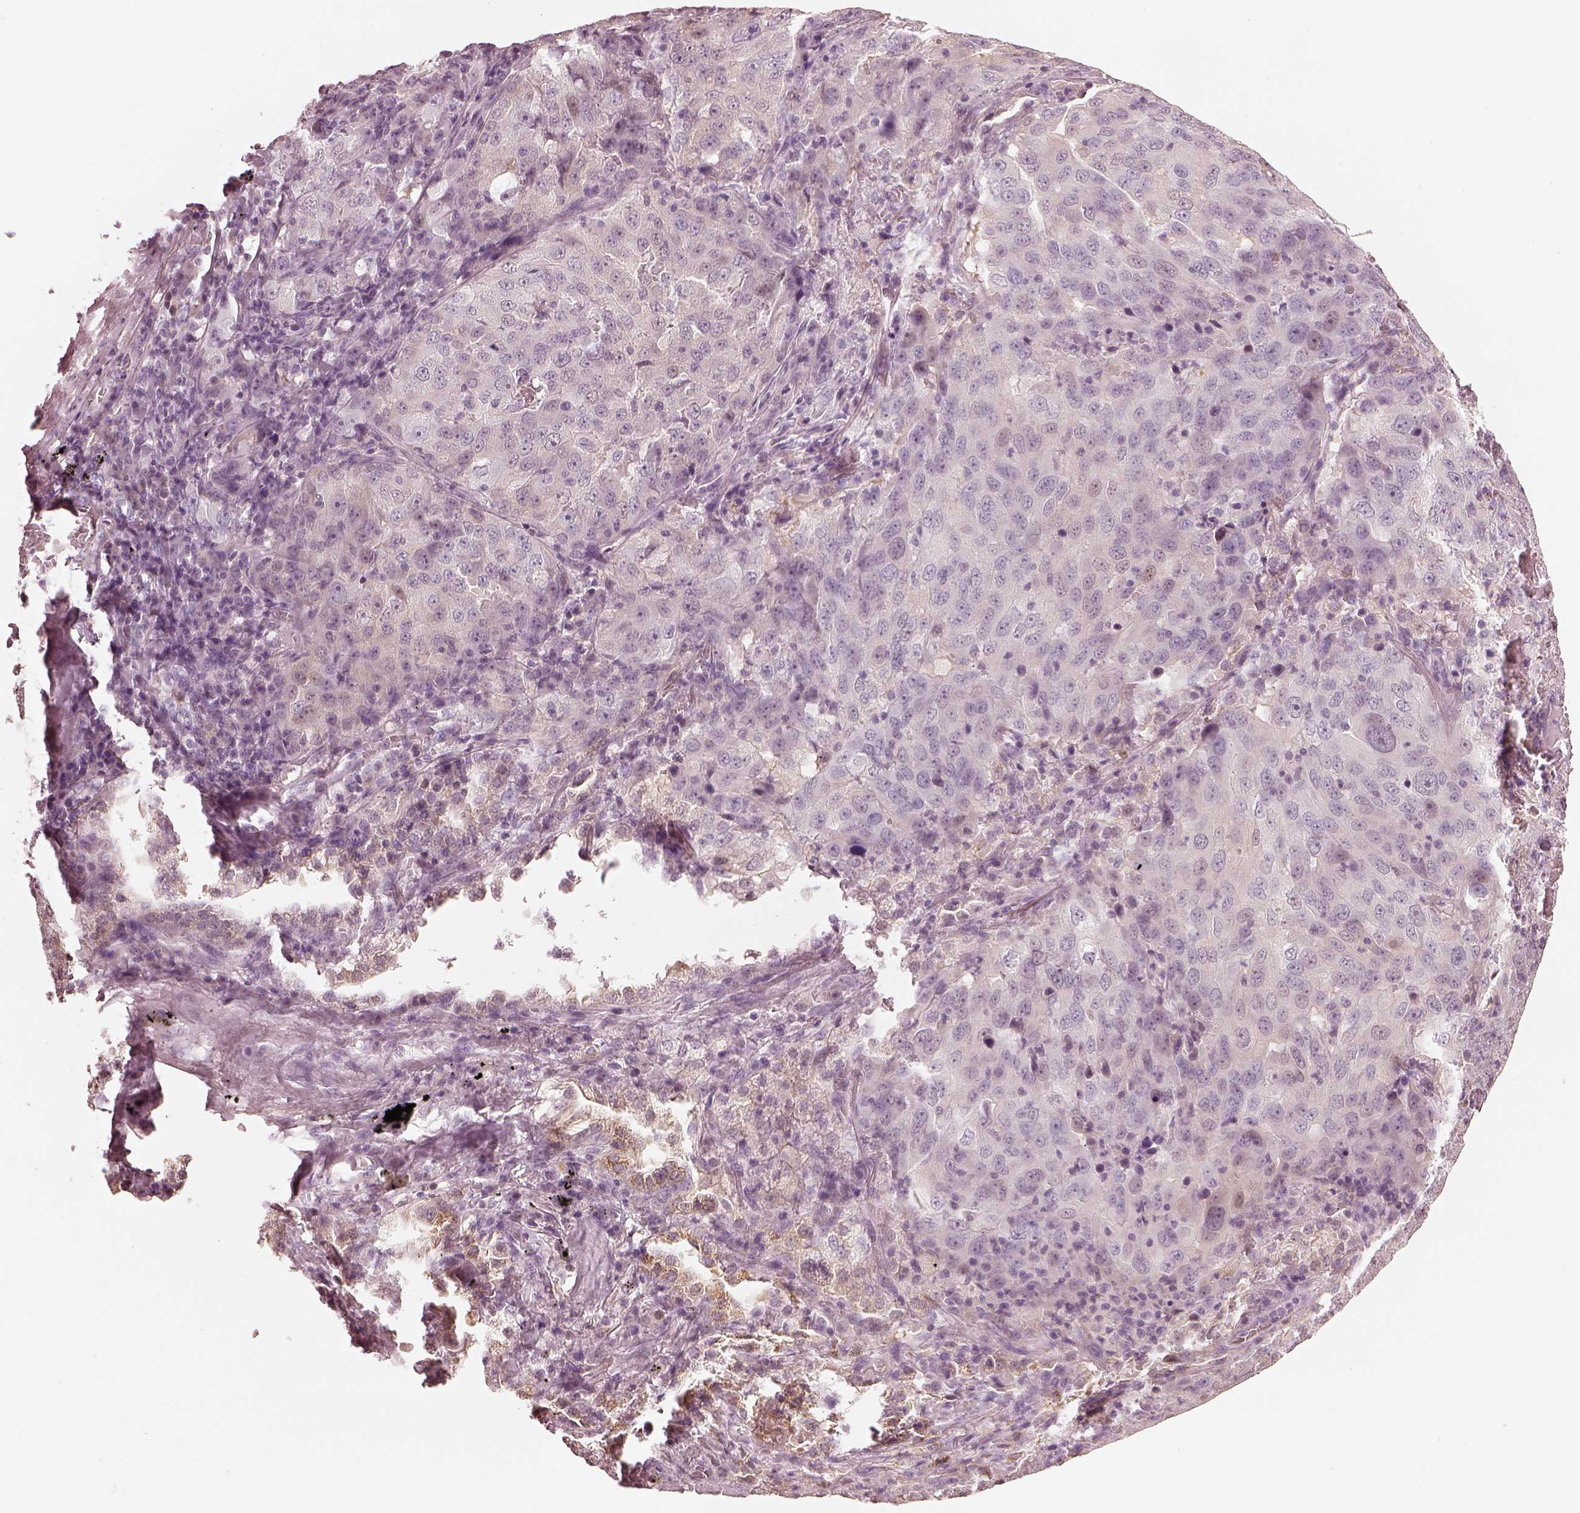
{"staining": {"intensity": "negative", "quantity": "none", "location": "none"}, "tissue": "lung cancer", "cell_type": "Tumor cells", "image_type": "cancer", "snomed": [{"axis": "morphology", "description": "Adenocarcinoma, NOS"}, {"axis": "topography", "description": "Lung"}], "caption": "There is no significant expression in tumor cells of lung adenocarcinoma.", "gene": "EGR4", "patient": {"sex": "female", "age": 61}}